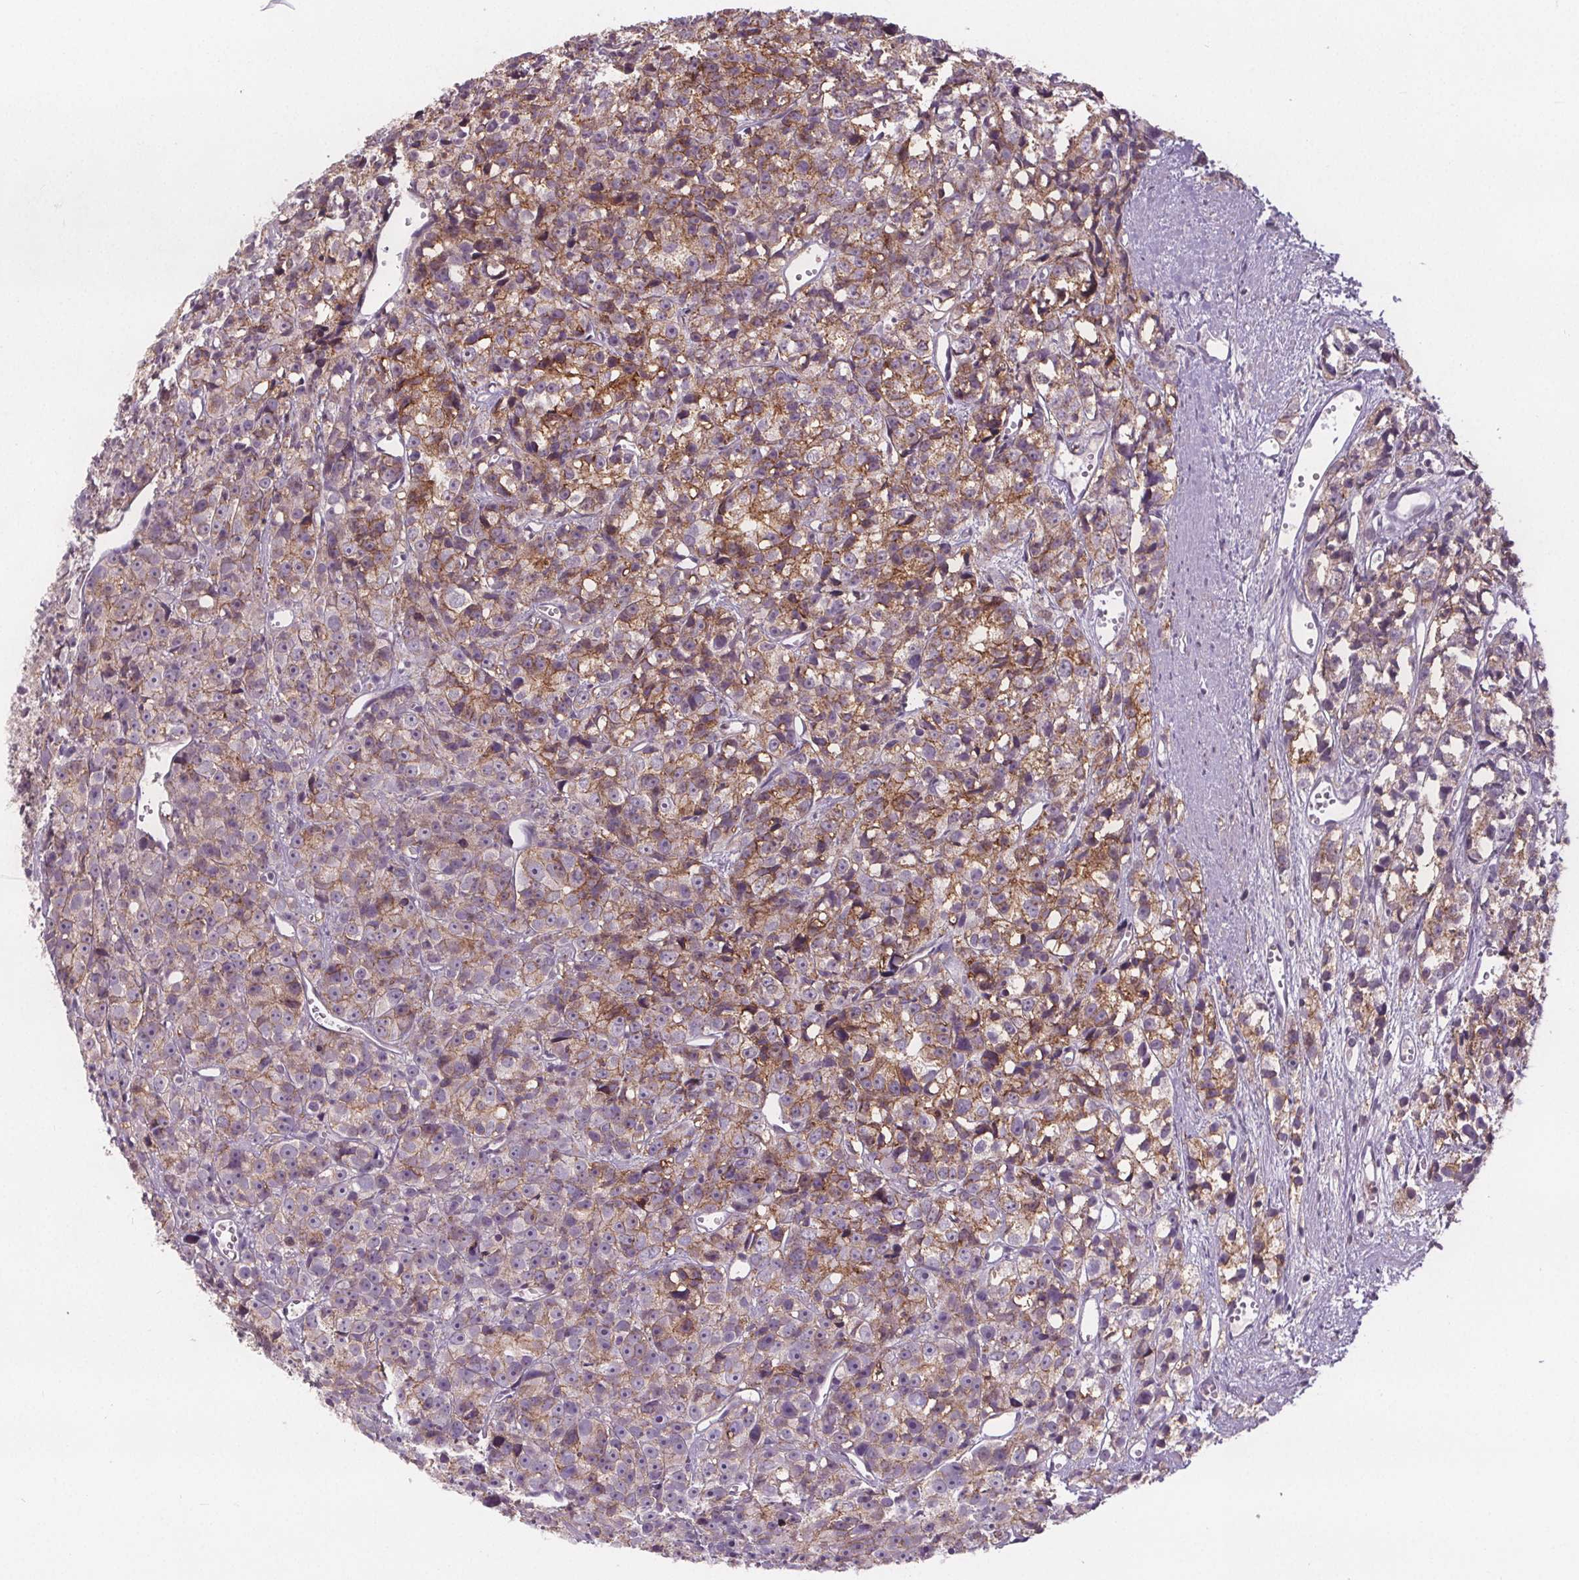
{"staining": {"intensity": "moderate", "quantity": "25%-75%", "location": "cytoplasmic/membranous"}, "tissue": "prostate cancer", "cell_type": "Tumor cells", "image_type": "cancer", "snomed": [{"axis": "morphology", "description": "Adenocarcinoma, High grade"}, {"axis": "topography", "description": "Prostate"}], "caption": "There is medium levels of moderate cytoplasmic/membranous positivity in tumor cells of prostate cancer, as demonstrated by immunohistochemical staining (brown color).", "gene": "ATP1A1", "patient": {"sex": "male", "age": 77}}